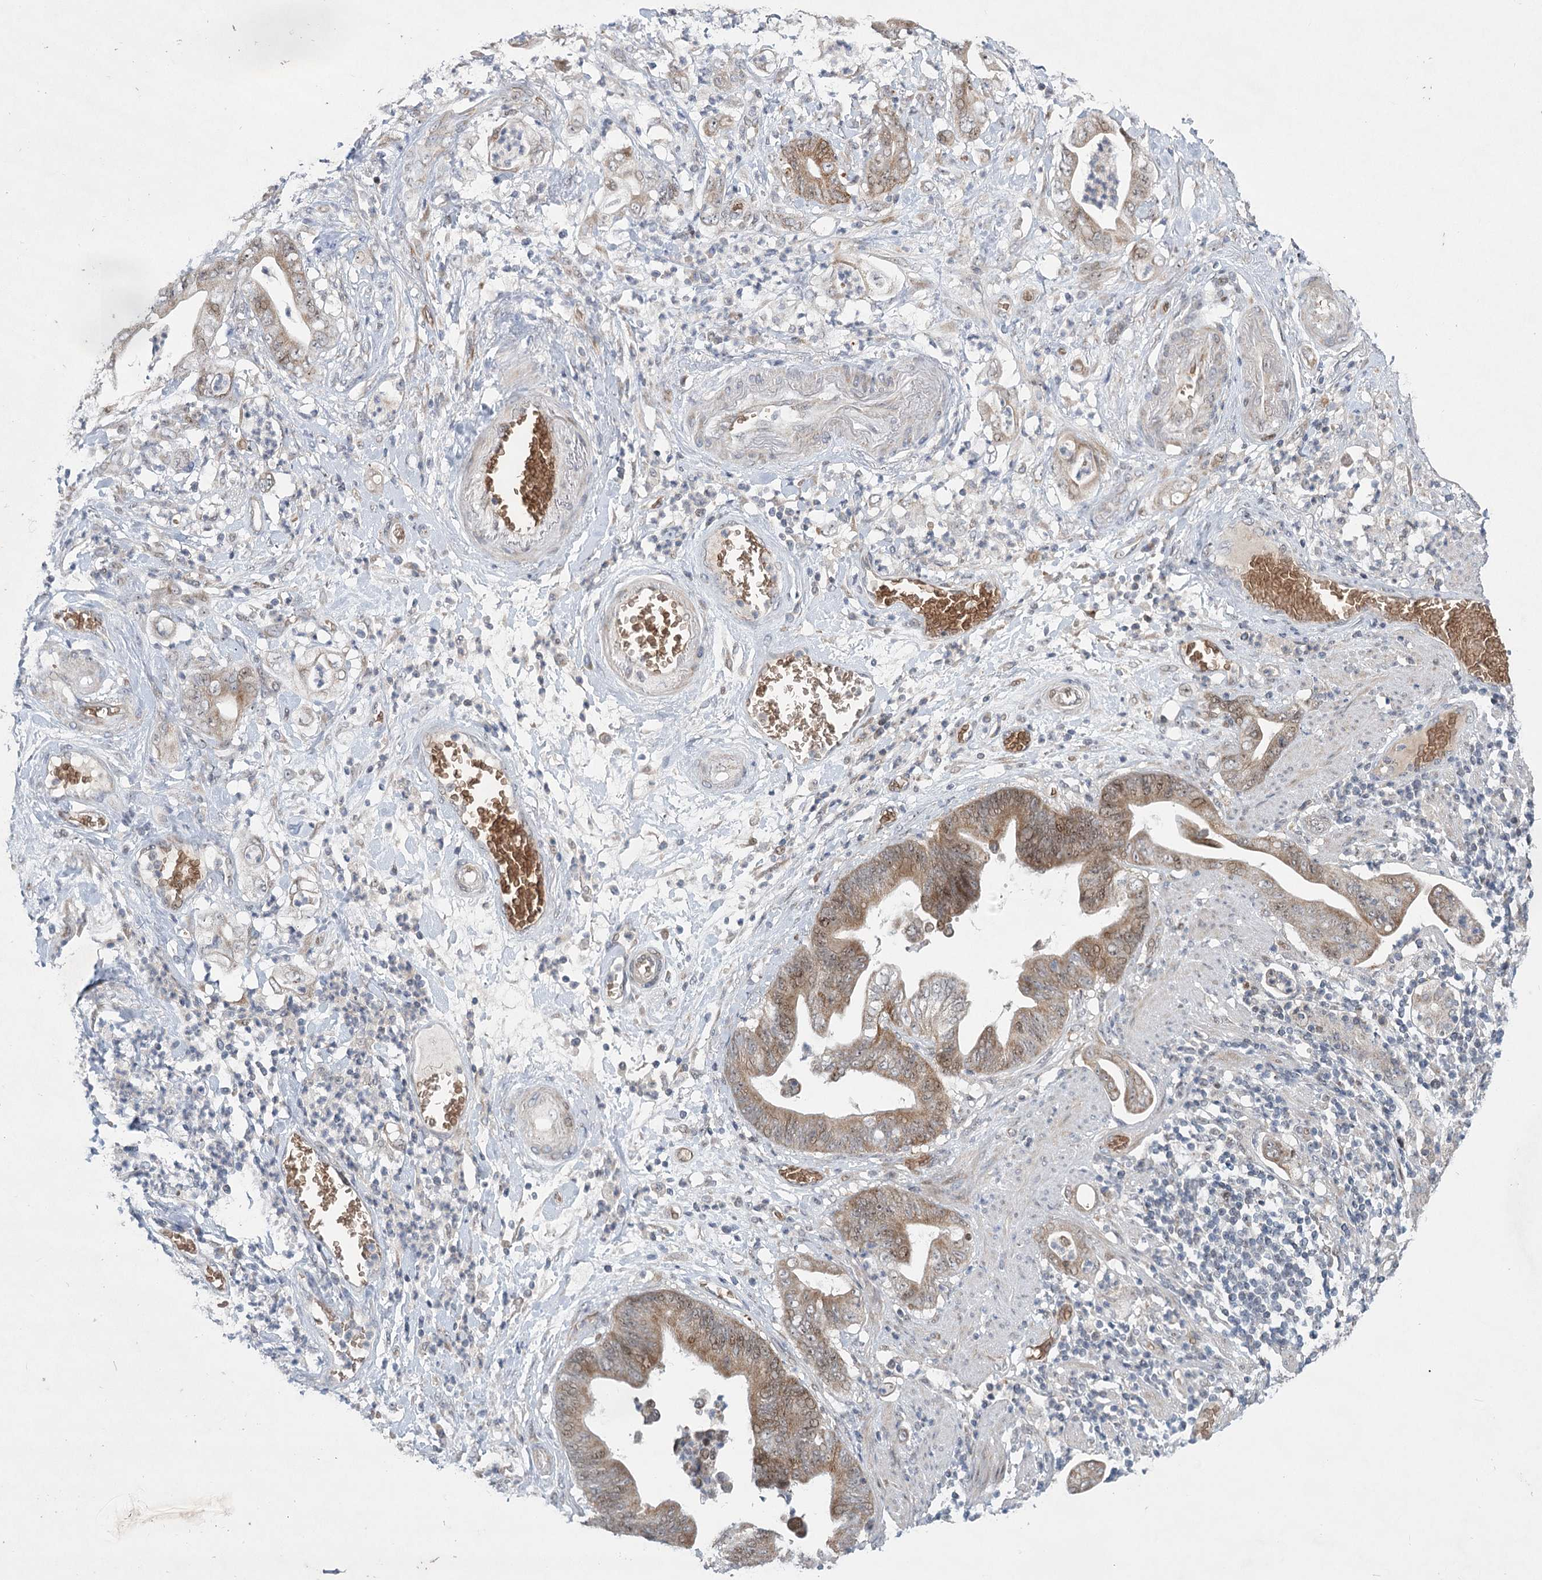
{"staining": {"intensity": "moderate", "quantity": ">75%", "location": "cytoplasmic/membranous"}, "tissue": "stomach cancer", "cell_type": "Tumor cells", "image_type": "cancer", "snomed": [{"axis": "morphology", "description": "Adenocarcinoma, NOS"}, {"axis": "topography", "description": "Stomach"}], "caption": "This is an image of immunohistochemistry (IHC) staining of stomach cancer (adenocarcinoma), which shows moderate expression in the cytoplasmic/membranous of tumor cells.", "gene": "NSMCE4A", "patient": {"sex": "female", "age": 73}}